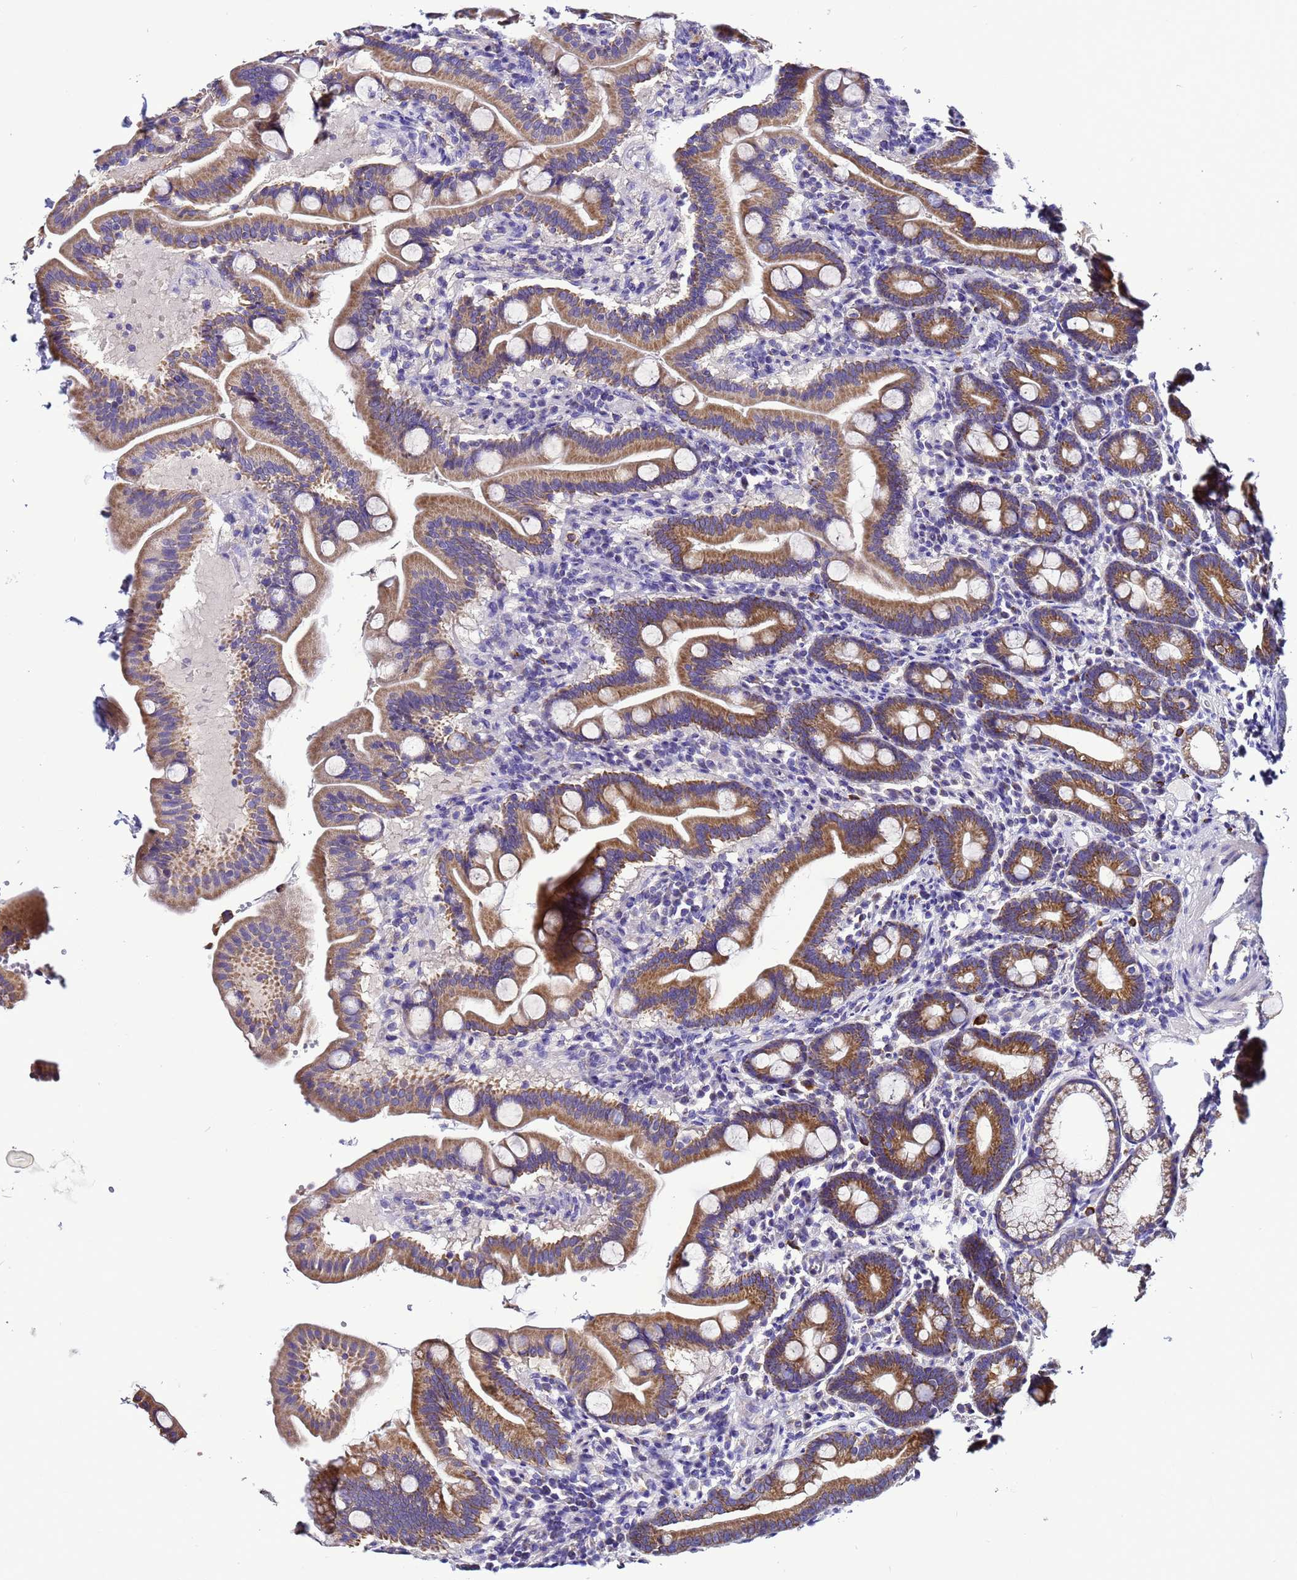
{"staining": {"intensity": "moderate", "quantity": ">75%", "location": "cytoplasmic/membranous"}, "tissue": "duodenum", "cell_type": "Glandular cells", "image_type": "normal", "snomed": [{"axis": "morphology", "description": "Normal tissue, NOS"}, {"axis": "topography", "description": "Duodenum"}], "caption": "Normal duodenum exhibits moderate cytoplasmic/membranous expression in approximately >75% of glandular cells.", "gene": "HIGD2A", "patient": {"sex": "male", "age": 54}}